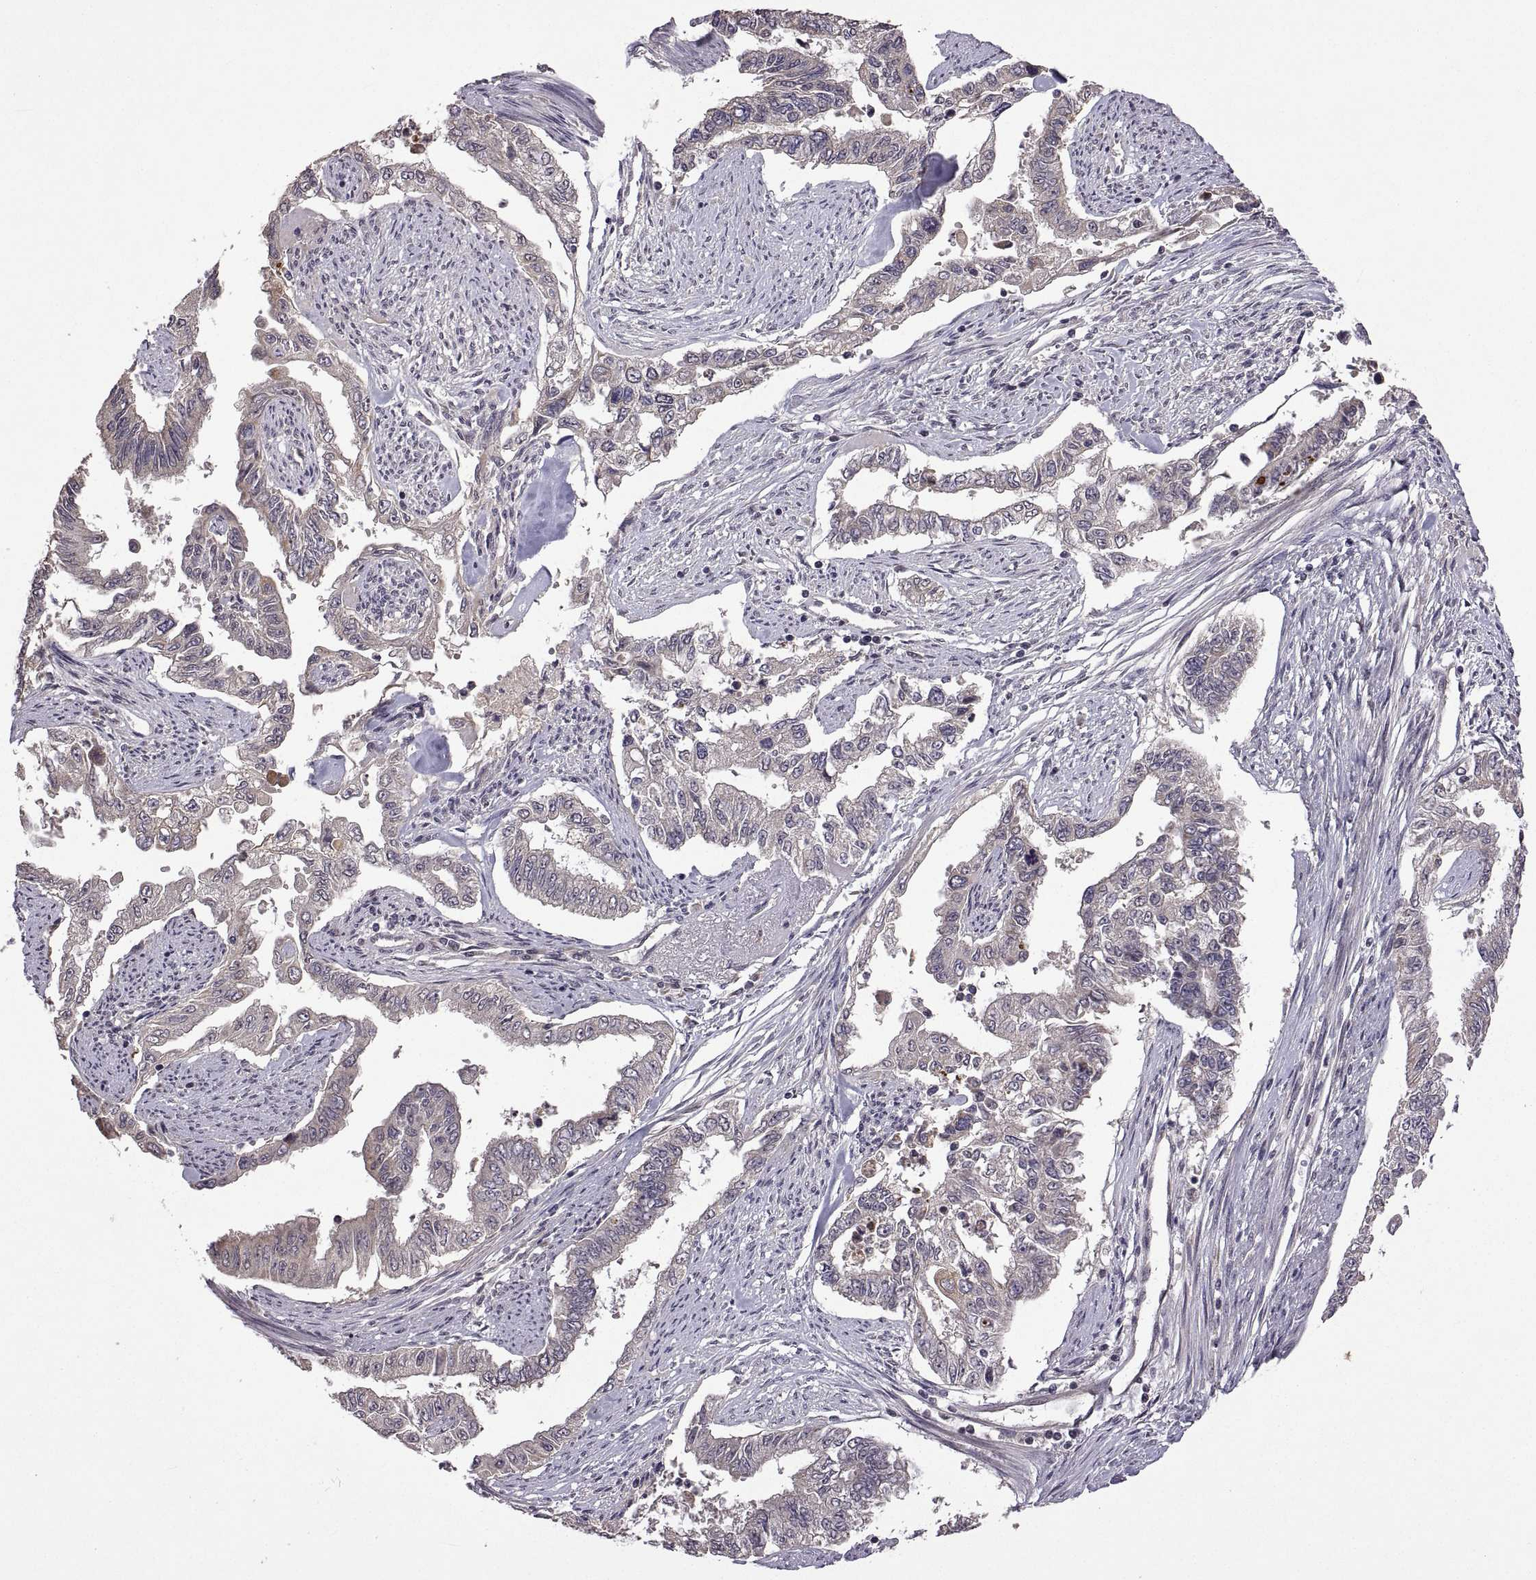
{"staining": {"intensity": "negative", "quantity": "none", "location": "none"}, "tissue": "endometrial cancer", "cell_type": "Tumor cells", "image_type": "cancer", "snomed": [{"axis": "morphology", "description": "Adenocarcinoma, NOS"}, {"axis": "topography", "description": "Uterus"}], "caption": "Adenocarcinoma (endometrial) was stained to show a protein in brown. There is no significant positivity in tumor cells.", "gene": "LAMA1", "patient": {"sex": "female", "age": 59}}